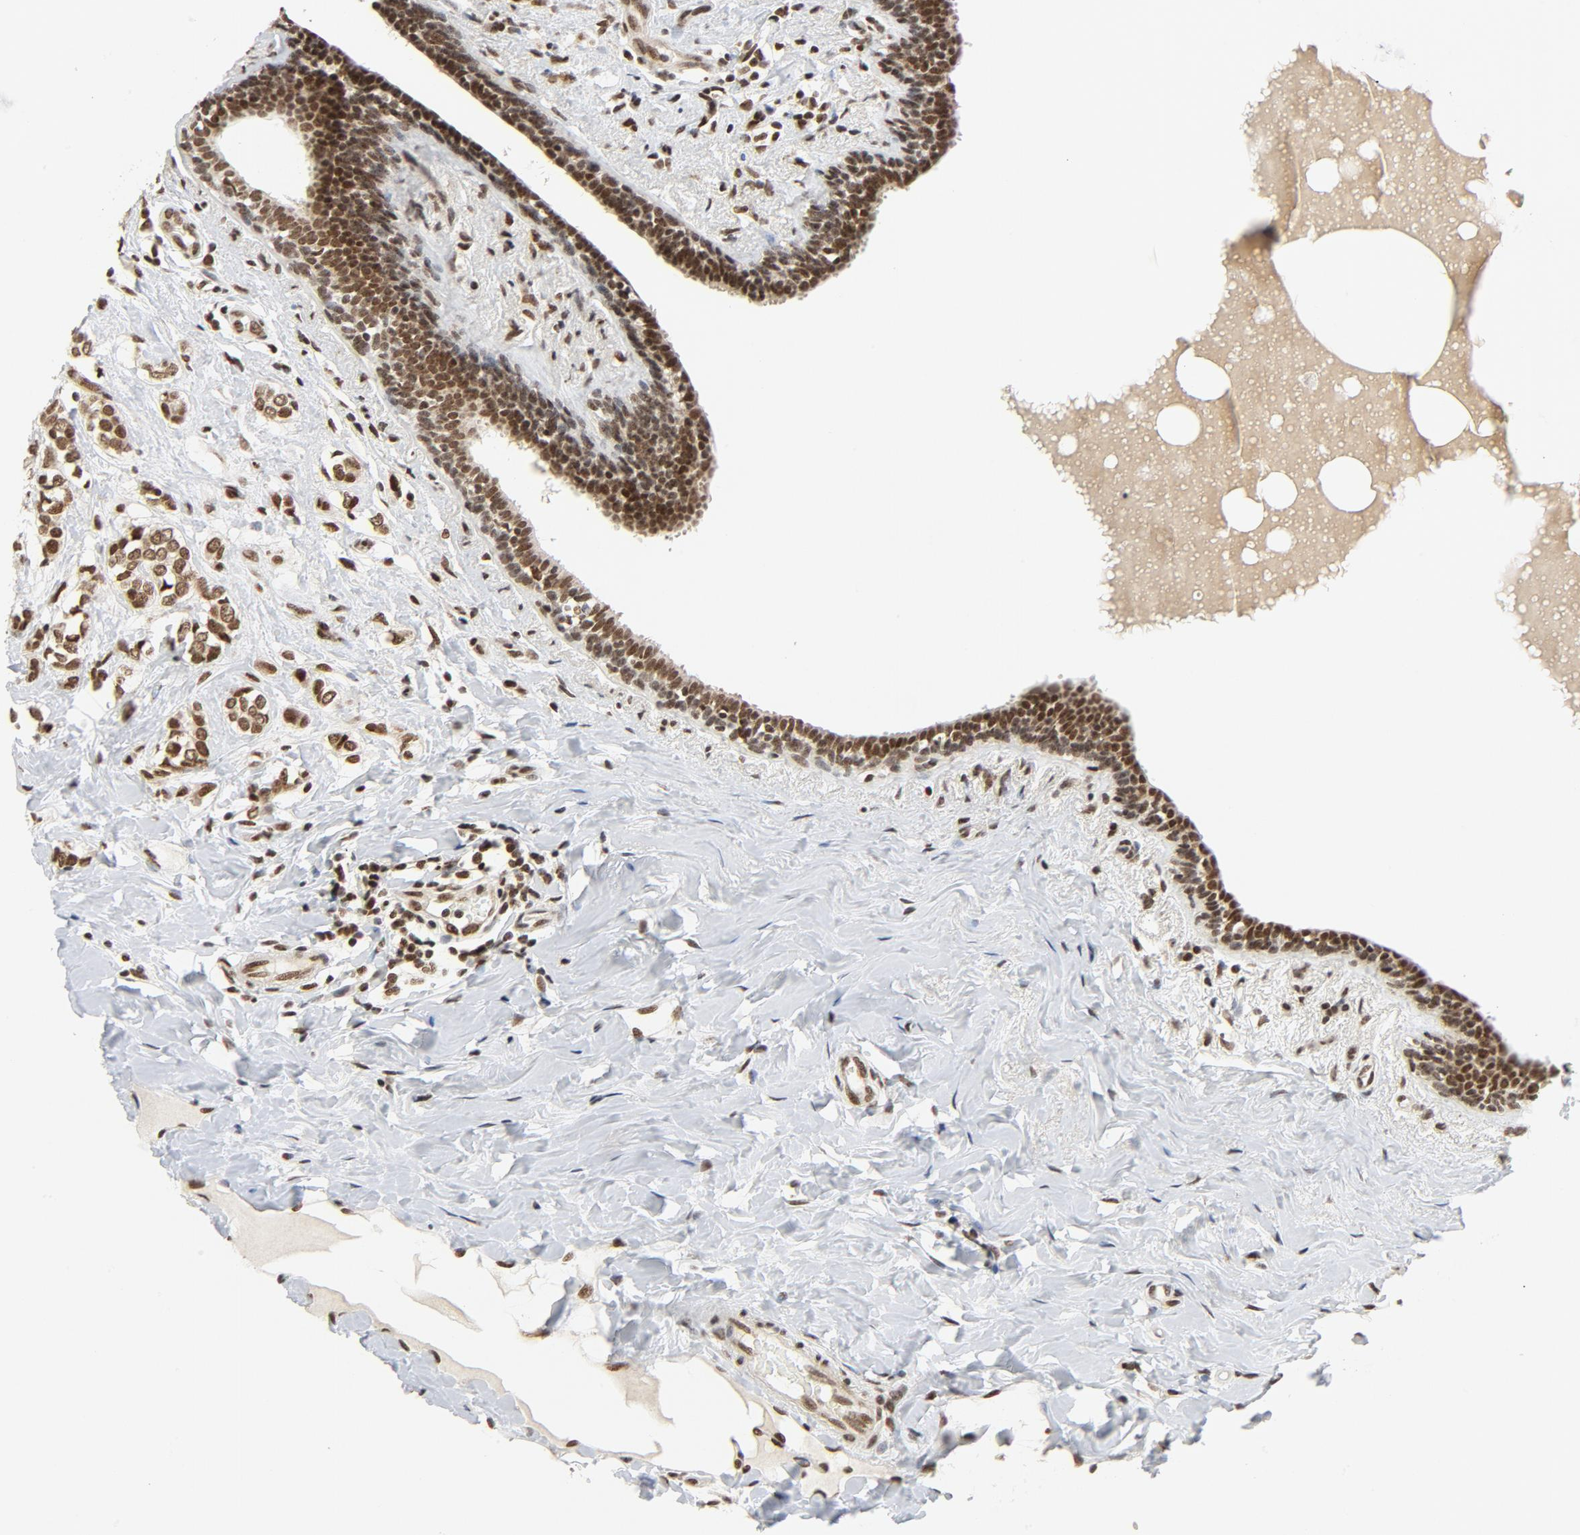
{"staining": {"intensity": "moderate", "quantity": ">75%", "location": "nuclear"}, "tissue": "breast cancer", "cell_type": "Tumor cells", "image_type": "cancer", "snomed": [{"axis": "morphology", "description": "Normal tissue, NOS"}, {"axis": "morphology", "description": "Lobular carcinoma"}, {"axis": "topography", "description": "Breast"}], "caption": "IHC staining of breast cancer, which demonstrates medium levels of moderate nuclear staining in approximately >75% of tumor cells indicating moderate nuclear protein staining. The staining was performed using DAB (brown) for protein detection and nuclei were counterstained in hematoxylin (blue).", "gene": "ERCC1", "patient": {"sex": "female", "age": 47}}